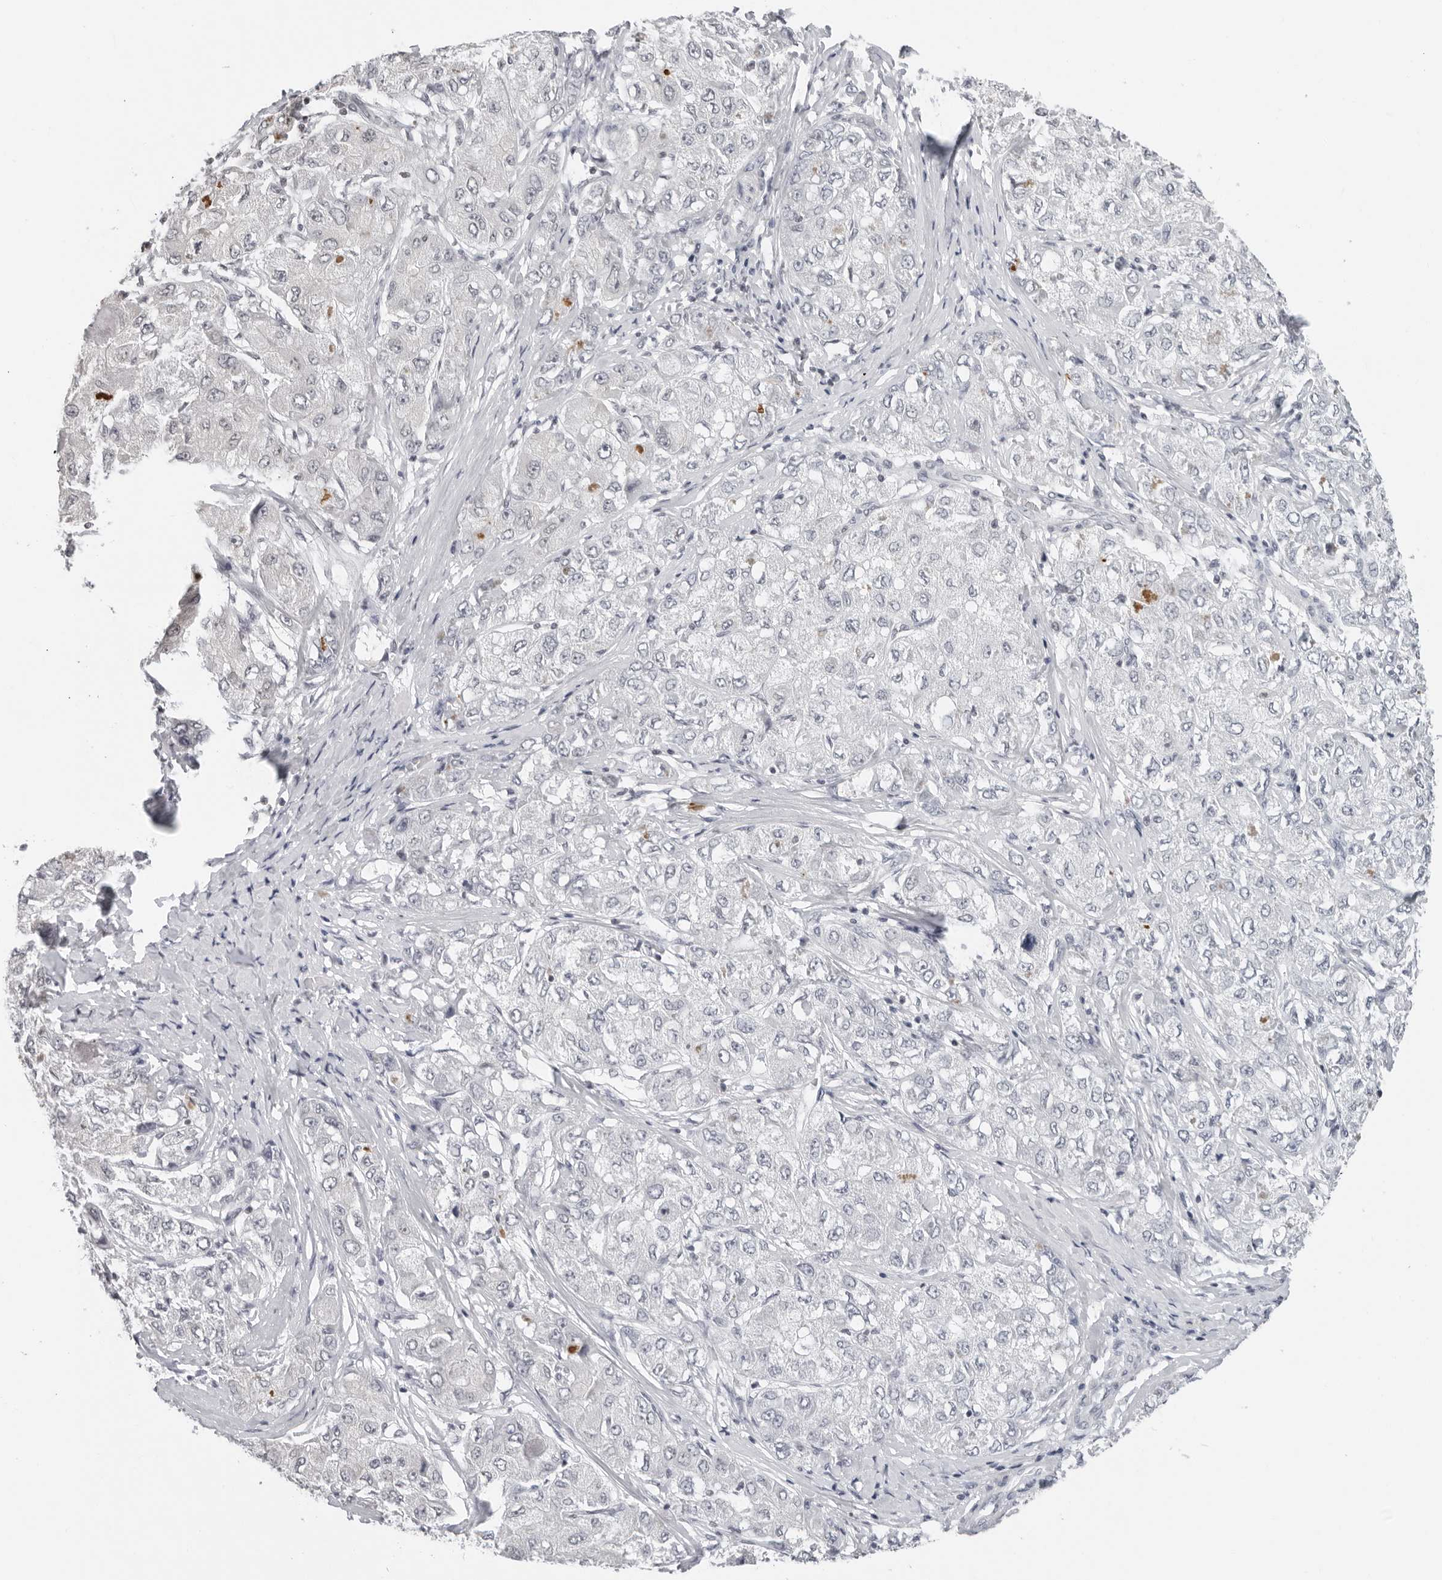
{"staining": {"intensity": "negative", "quantity": "none", "location": "none"}, "tissue": "liver cancer", "cell_type": "Tumor cells", "image_type": "cancer", "snomed": [{"axis": "morphology", "description": "Carcinoma, Hepatocellular, NOS"}, {"axis": "topography", "description": "Liver"}], "caption": "Human liver cancer (hepatocellular carcinoma) stained for a protein using immunohistochemistry exhibits no positivity in tumor cells.", "gene": "FLG2", "patient": {"sex": "male", "age": 80}}